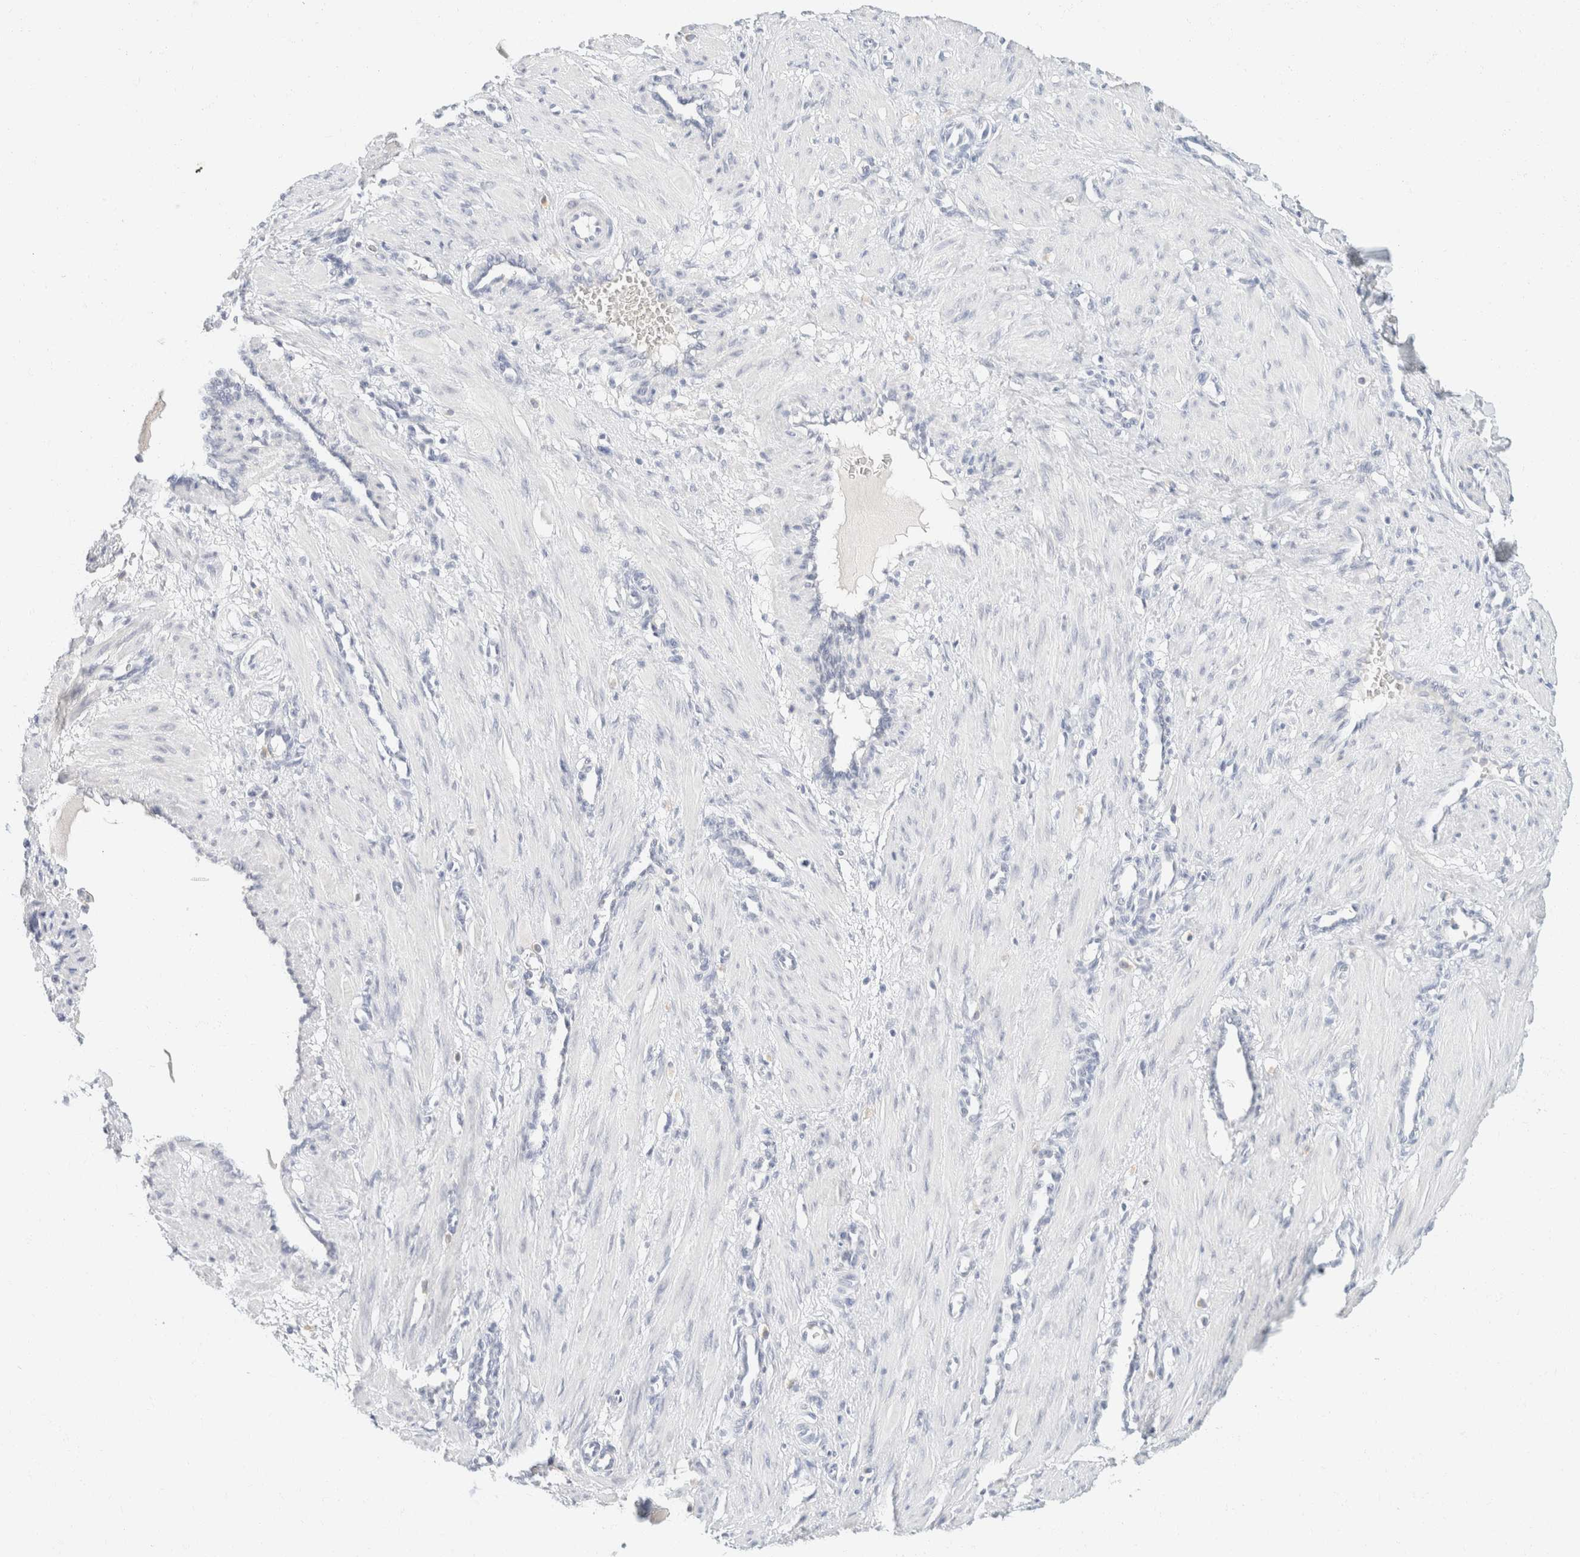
{"staining": {"intensity": "negative", "quantity": "none", "location": "none"}, "tissue": "smooth muscle", "cell_type": "Smooth muscle cells", "image_type": "normal", "snomed": [{"axis": "morphology", "description": "Normal tissue, NOS"}, {"axis": "topography", "description": "Endometrium"}], "caption": "Smooth muscle was stained to show a protein in brown. There is no significant expression in smooth muscle cells. Brightfield microscopy of IHC stained with DAB (3,3'-diaminobenzidine) (brown) and hematoxylin (blue), captured at high magnification.", "gene": "KRT20", "patient": {"sex": "female", "age": 33}}